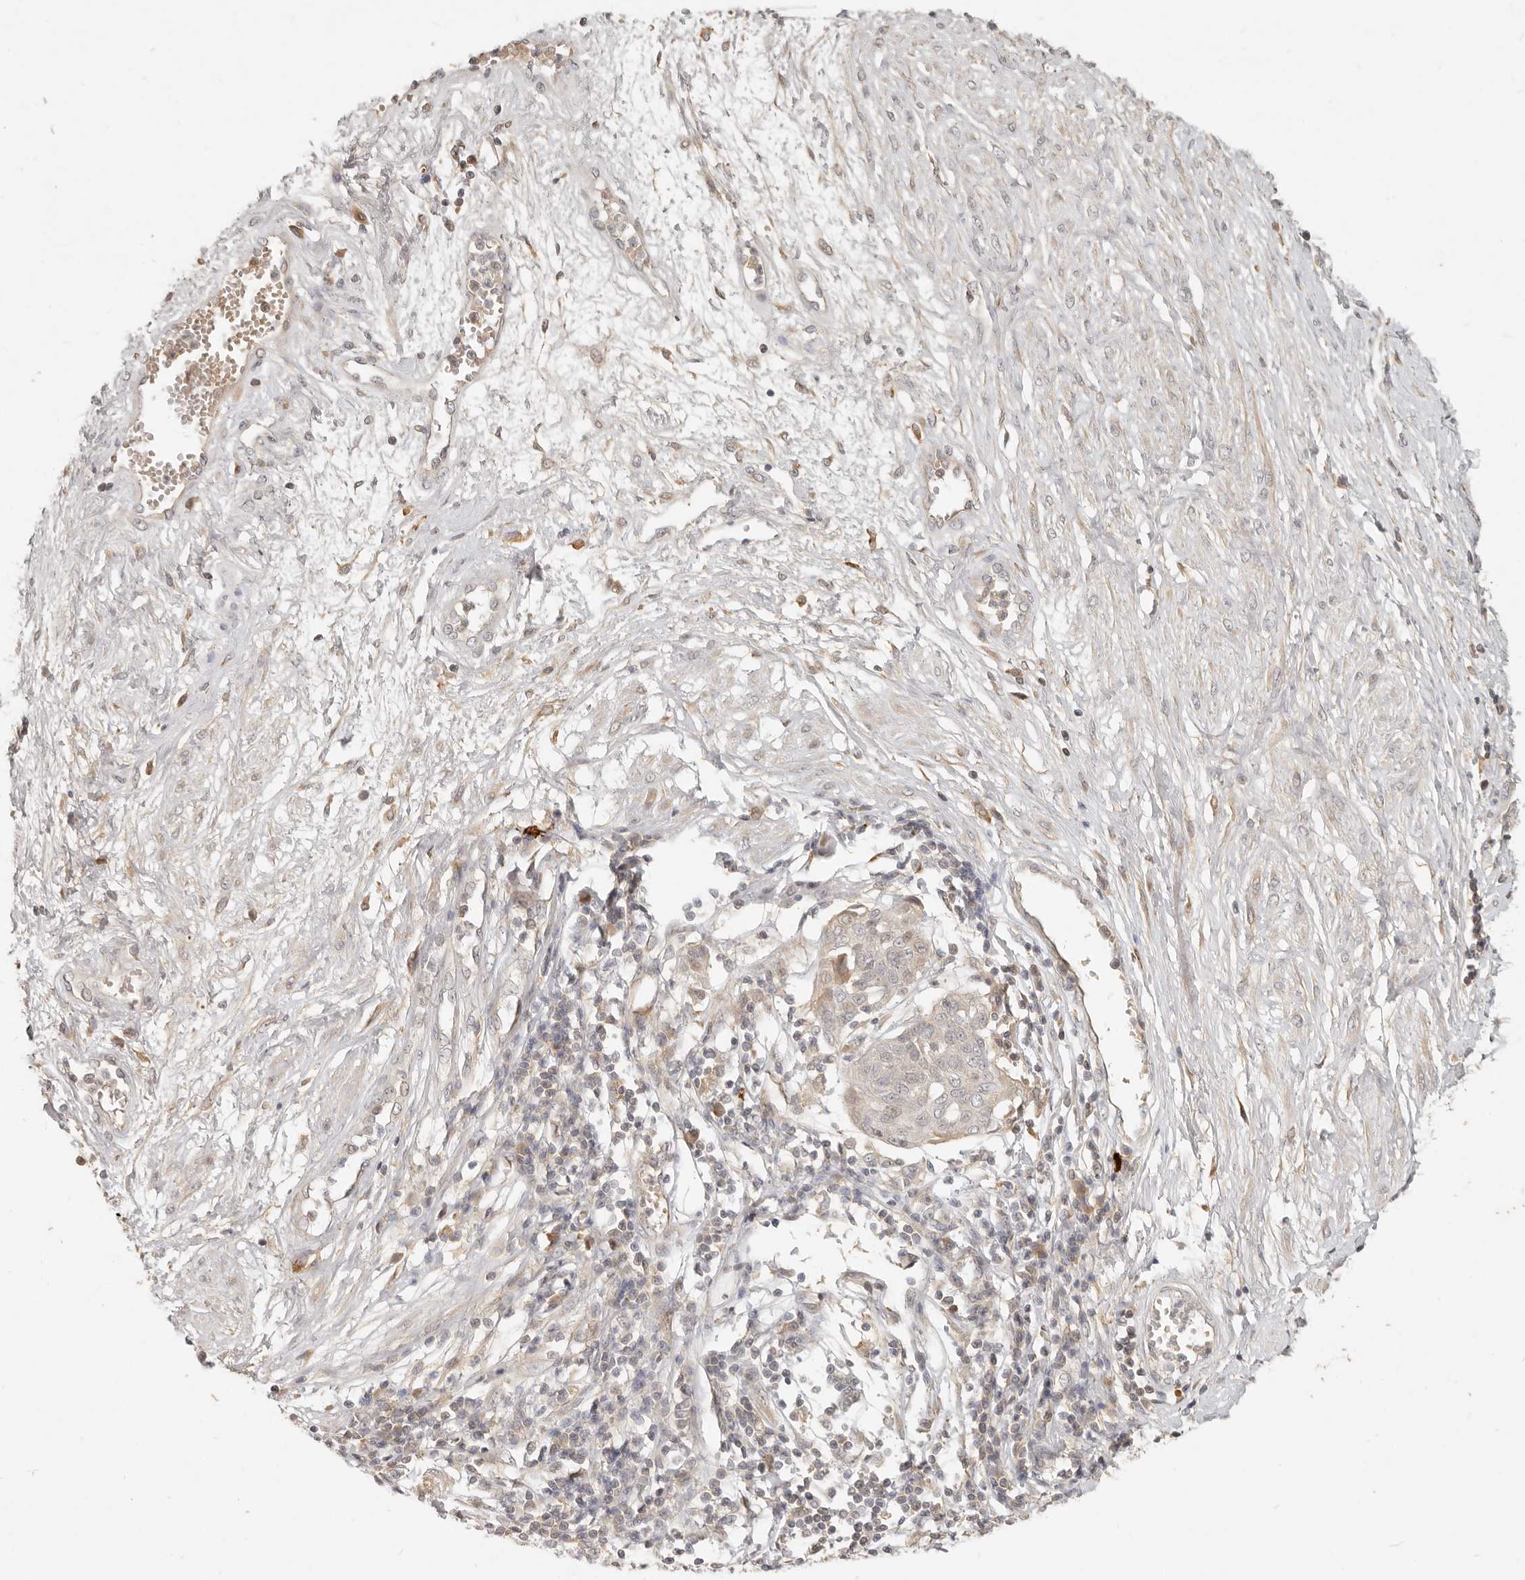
{"staining": {"intensity": "negative", "quantity": "none", "location": "none"}, "tissue": "cervical cancer", "cell_type": "Tumor cells", "image_type": "cancer", "snomed": [{"axis": "morphology", "description": "Squamous cell carcinoma, NOS"}, {"axis": "topography", "description": "Cervix"}], "caption": "Squamous cell carcinoma (cervical) was stained to show a protein in brown. There is no significant positivity in tumor cells.", "gene": "UBXN11", "patient": {"sex": "female", "age": 34}}